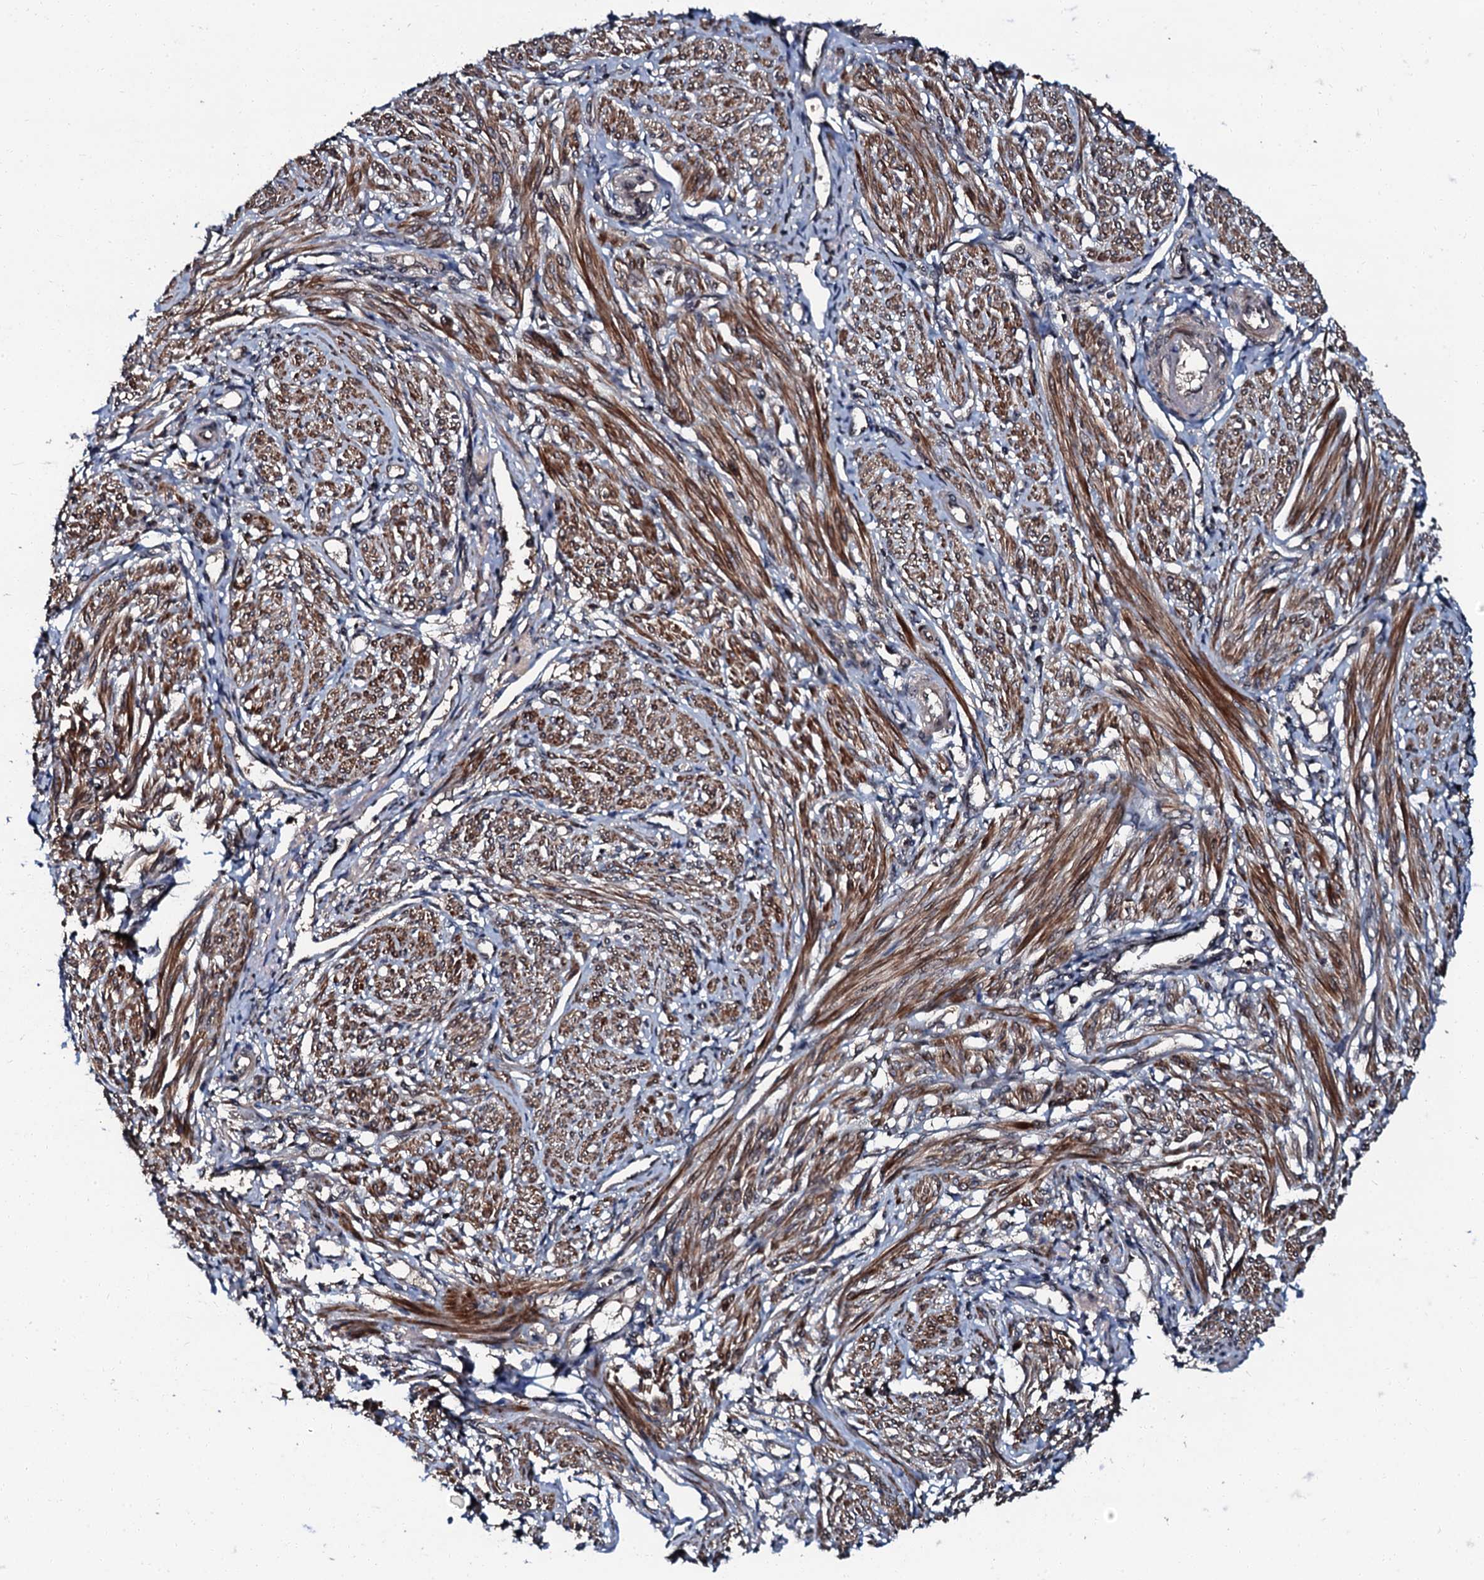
{"staining": {"intensity": "strong", "quantity": "25%-75%", "location": "cytoplasmic/membranous"}, "tissue": "smooth muscle", "cell_type": "Smooth muscle cells", "image_type": "normal", "snomed": [{"axis": "morphology", "description": "Normal tissue, NOS"}, {"axis": "topography", "description": "Smooth muscle"}], "caption": "The micrograph exhibits staining of benign smooth muscle, revealing strong cytoplasmic/membranous protein expression (brown color) within smooth muscle cells. (DAB (3,3'-diaminobenzidine) IHC with brightfield microscopy, high magnification).", "gene": "N4BP1", "patient": {"sex": "female", "age": 39}}